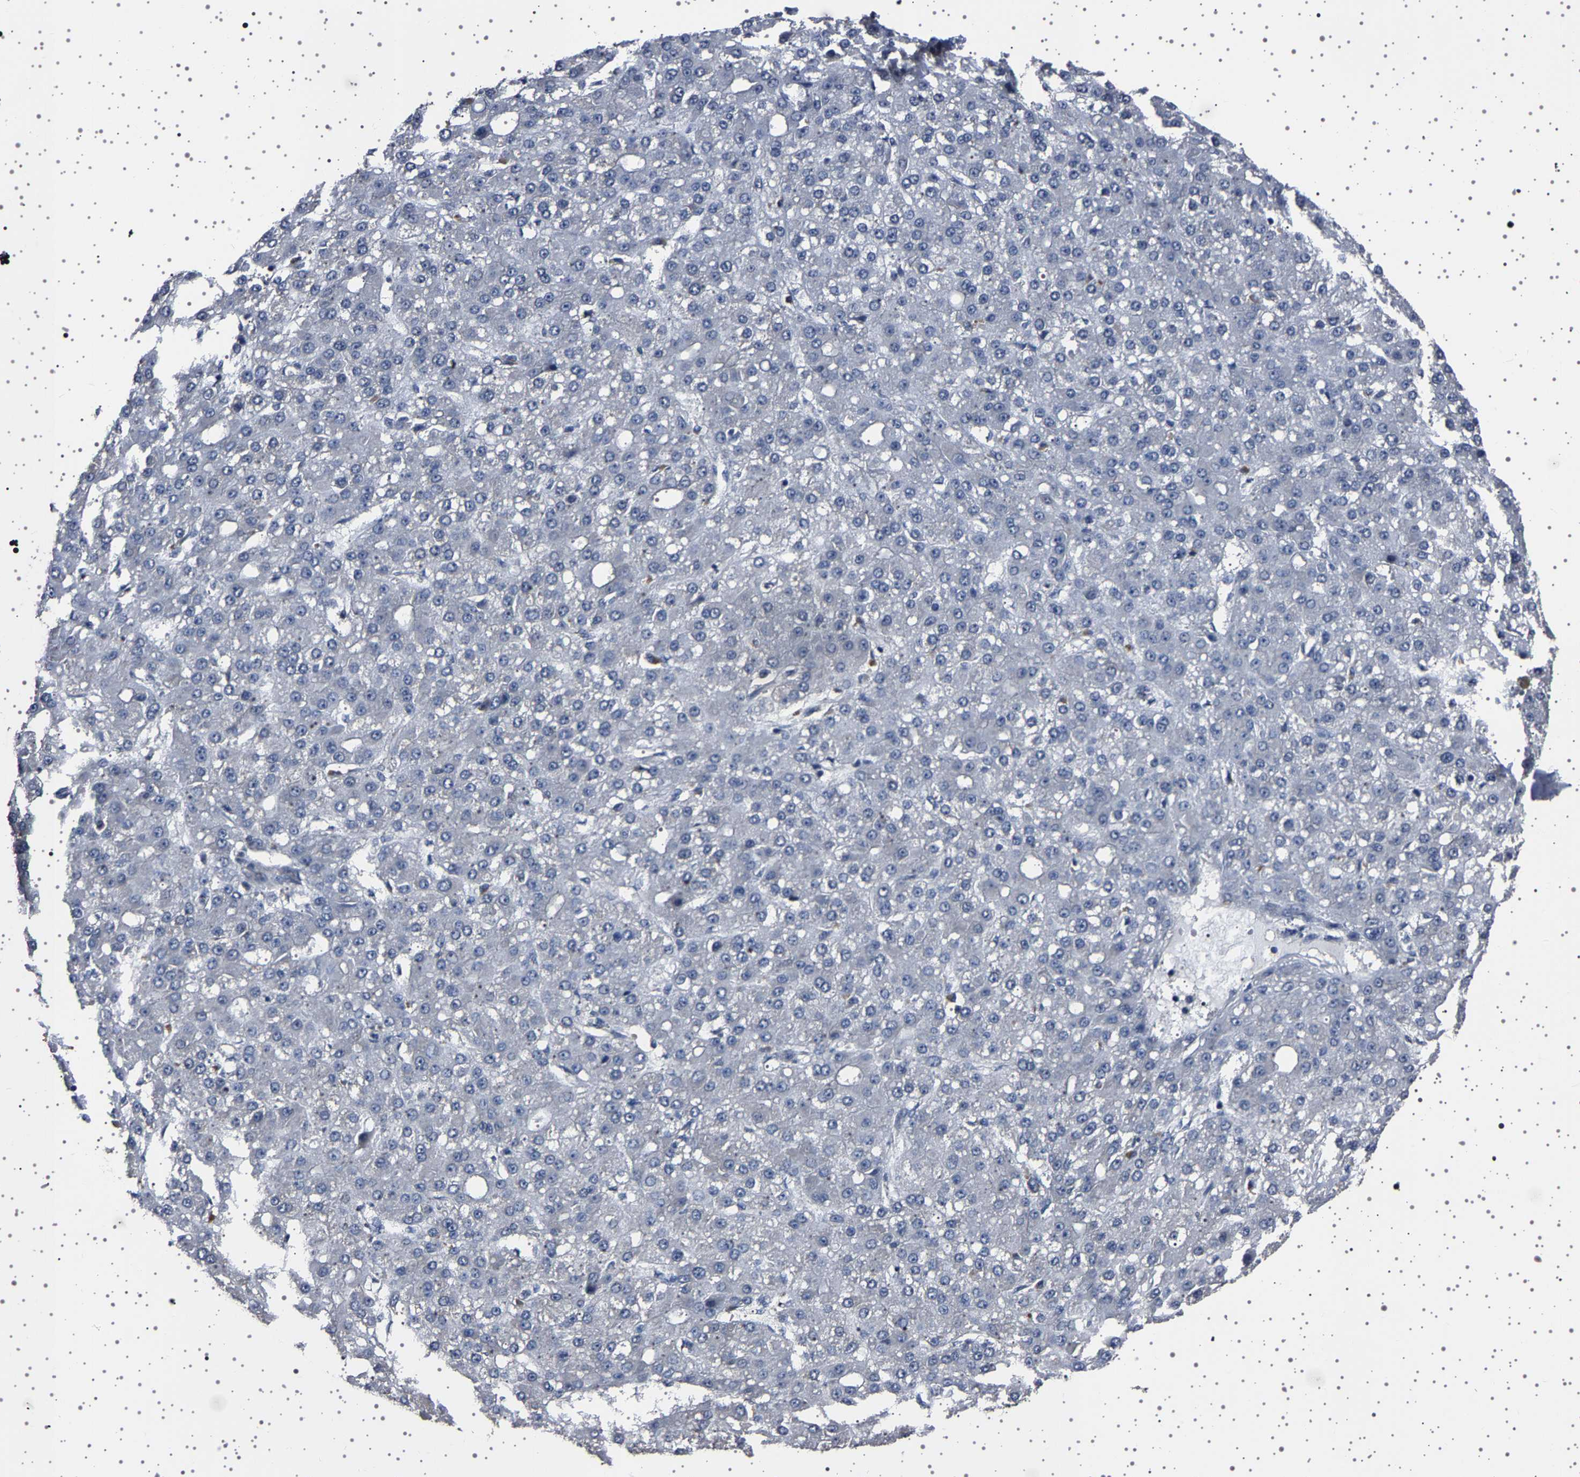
{"staining": {"intensity": "negative", "quantity": "none", "location": "none"}, "tissue": "liver cancer", "cell_type": "Tumor cells", "image_type": "cancer", "snomed": [{"axis": "morphology", "description": "Carcinoma, Hepatocellular, NOS"}, {"axis": "topography", "description": "Liver"}], "caption": "Immunohistochemistry micrograph of liver hepatocellular carcinoma stained for a protein (brown), which shows no positivity in tumor cells.", "gene": "NCKAP1", "patient": {"sex": "male", "age": 67}}